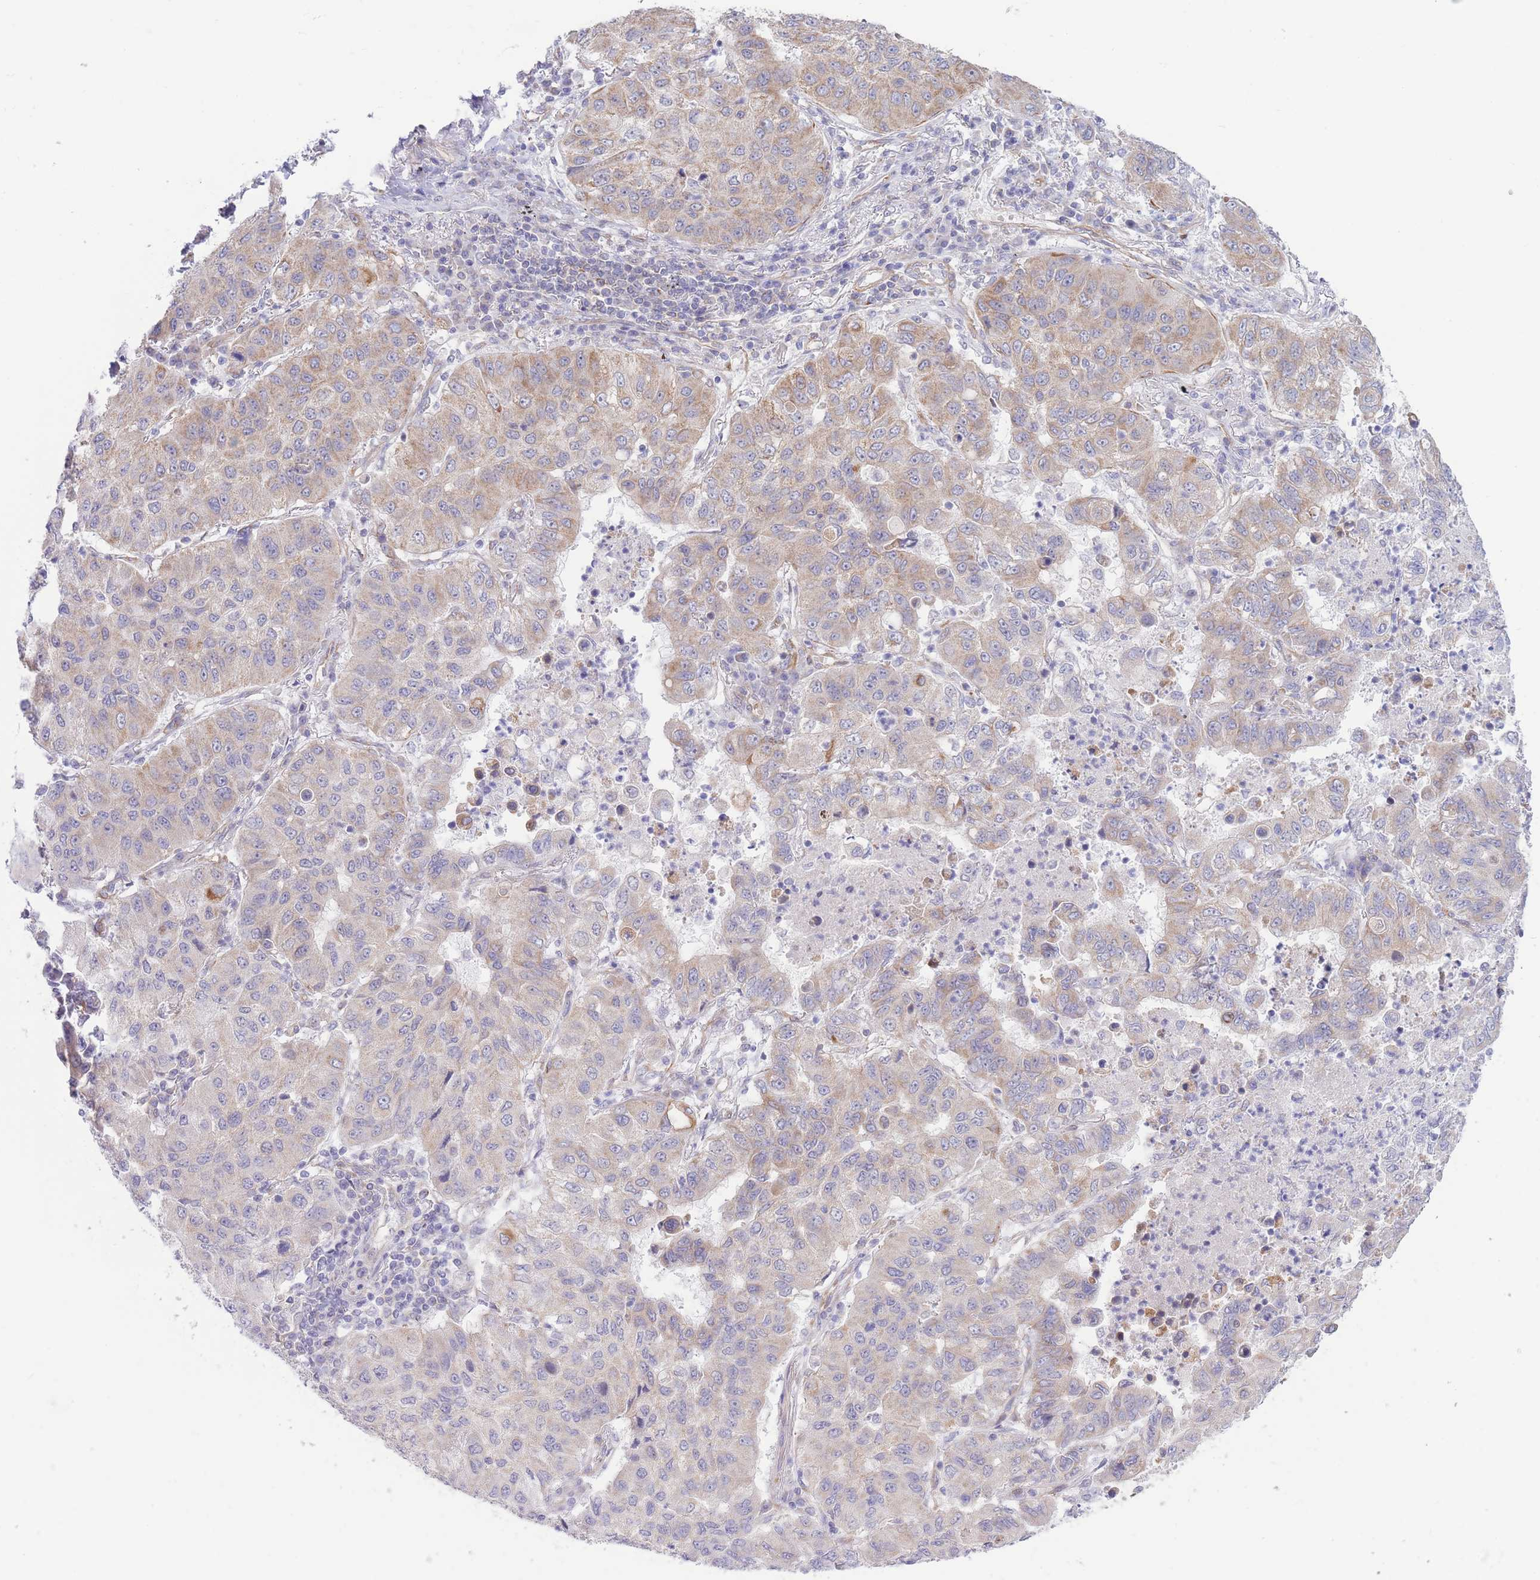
{"staining": {"intensity": "weak", "quantity": "25%-75%", "location": "cytoplasmic/membranous"}, "tissue": "lung cancer", "cell_type": "Tumor cells", "image_type": "cancer", "snomed": [{"axis": "morphology", "description": "Squamous cell carcinoma, NOS"}, {"axis": "topography", "description": "Lung"}], "caption": "Lung cancer (squamous cell carcinoma) was stained to show a protein in brown. There is low levels of weak cytoplasmic/membranous expression in about 25%-75% of tumor cells.", "gene": "MRPS31", "patient": {"sex": "male", "age": 74}}